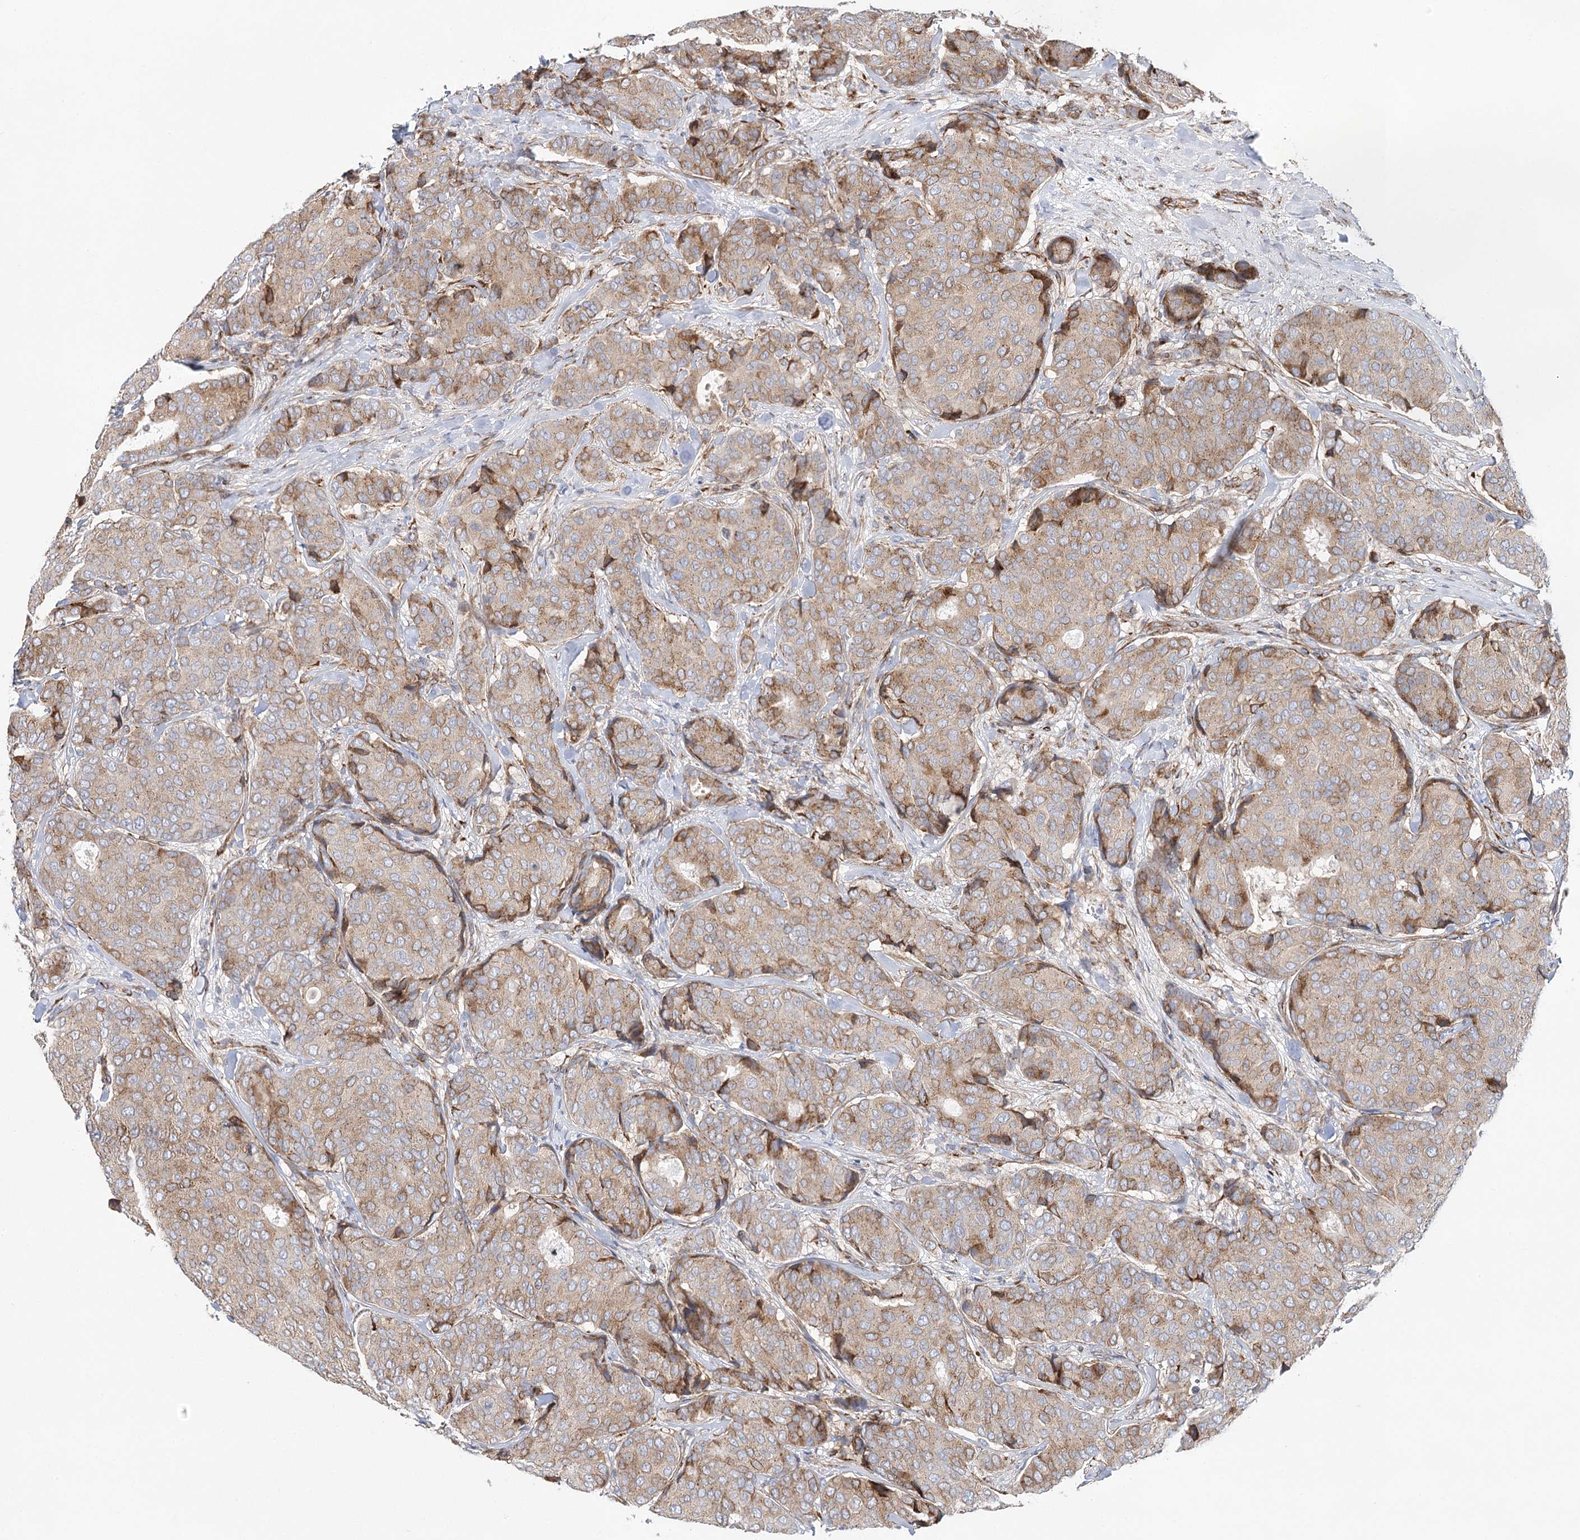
{"staining": {"intensity": "moderate", "quantity": "25%-75%", "location": "cytoplasmic/membranous"}, "tissue": "breast cancer", "cell_type": "Tumor cells", "image_type": "cancer", "snomed": [{"axis": "morphology", "description": "Duct carcinoma"}, {"axis": "topography", "description": "Breast"}], "caption": "This is an image of immunohistochemistry staining of breast cancer (infiltrating ductal carcinoma), which shows moderate staining in the cytoplasmic/membranous of tumor cells.", "gene": "ABRAXAS2", "patient": {"sex": "female", "age": 75}}